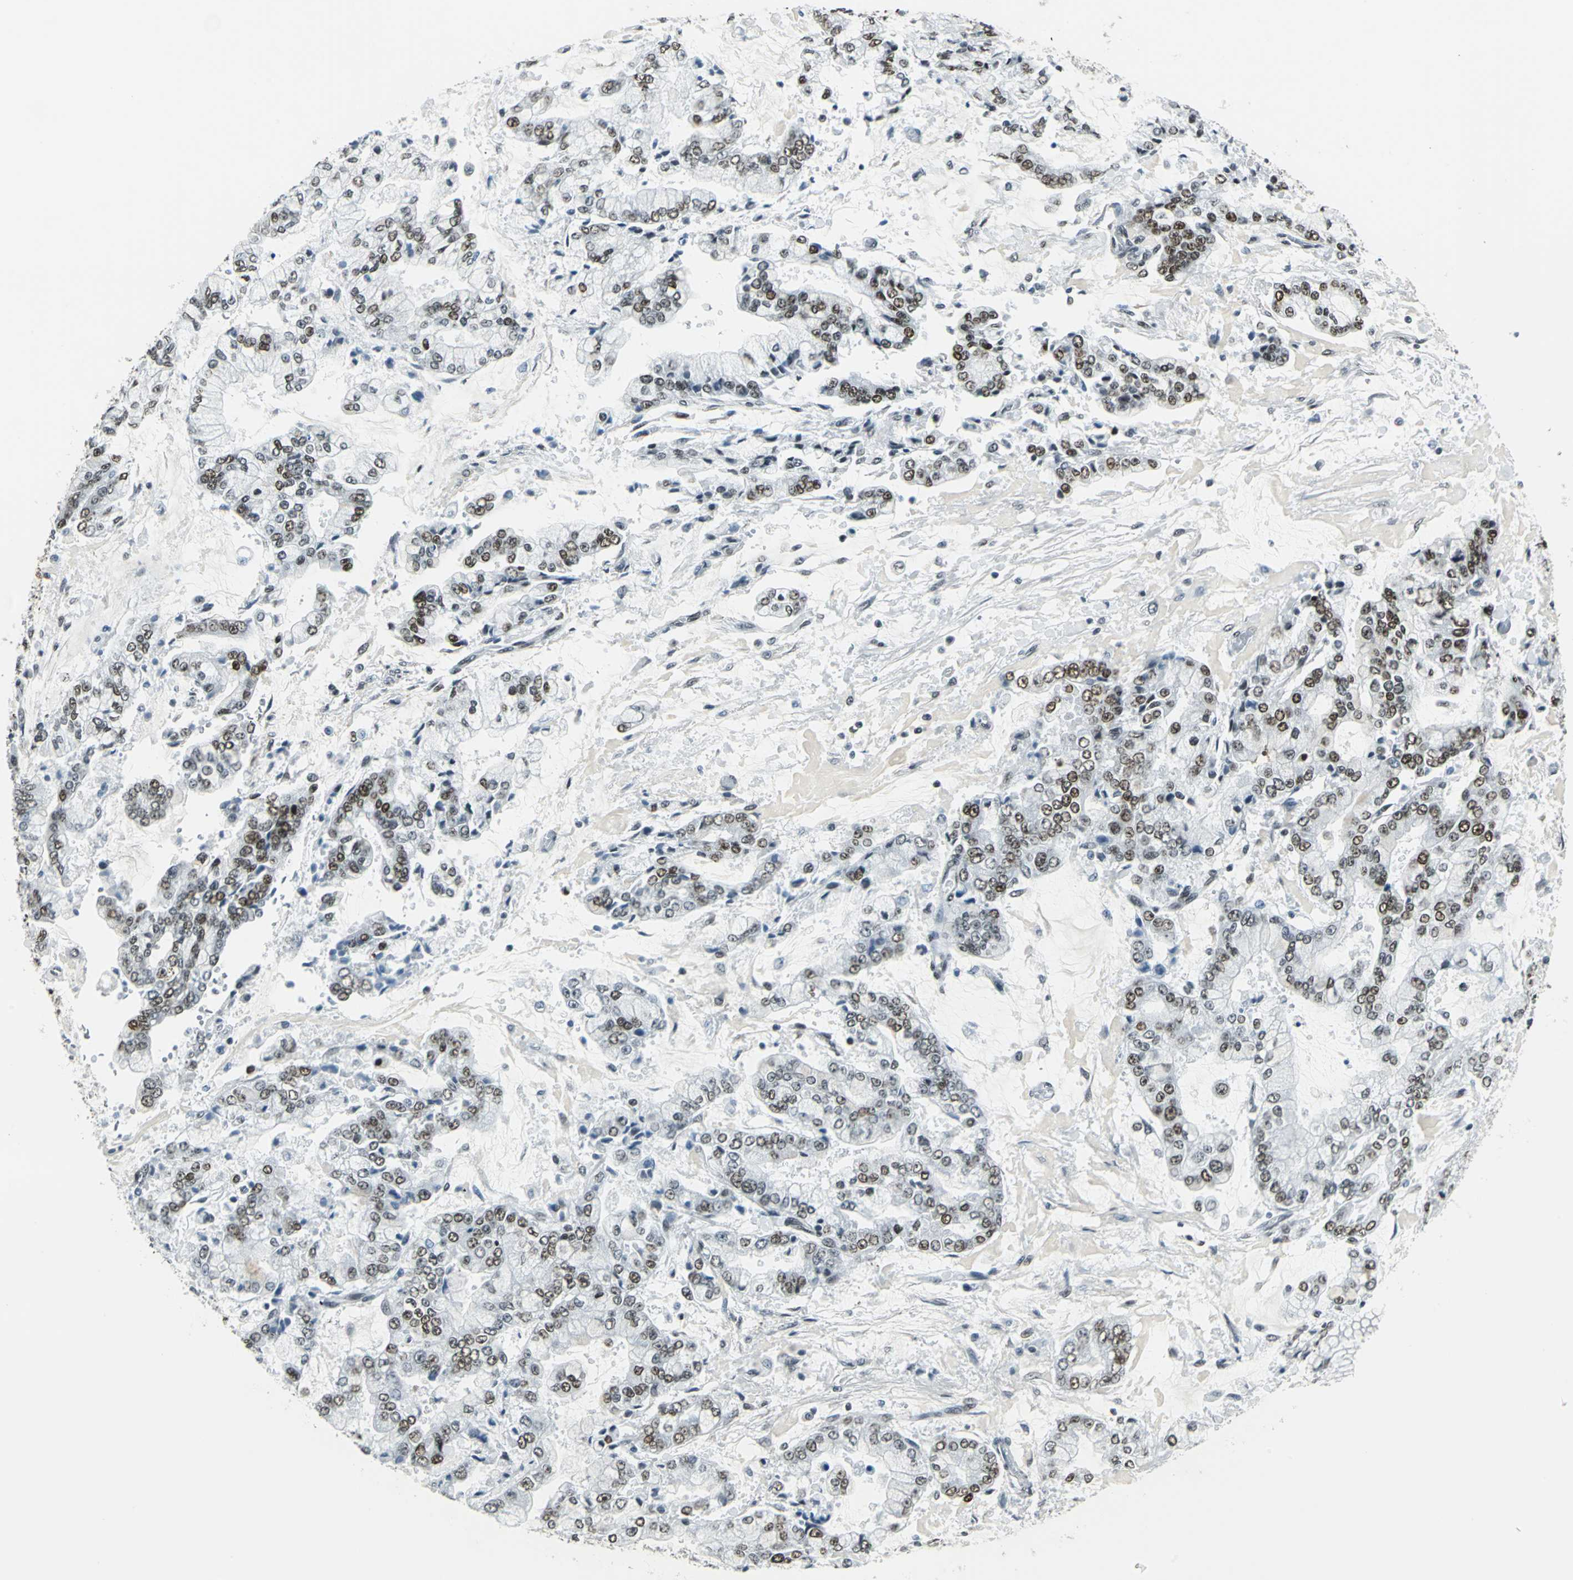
{"staining": {"intensity": "strong", "quantity": "25%-75%", "location": "nuclear"}, "tissue": "stomach cancer", "cell_type": "Tumor cells", "image_type": "cancer", "snomed": [{"axis": "morphology", "description": "Adenocarcinoma, NOS"}, {"axis": "topography", "description": "Stomach"}], "caption": "Human stomach cancer stained with a protein marker reveals strong staining in tumor cells.", "gene": "ADNP", "patient": {"sex": "male", "age": 76}}